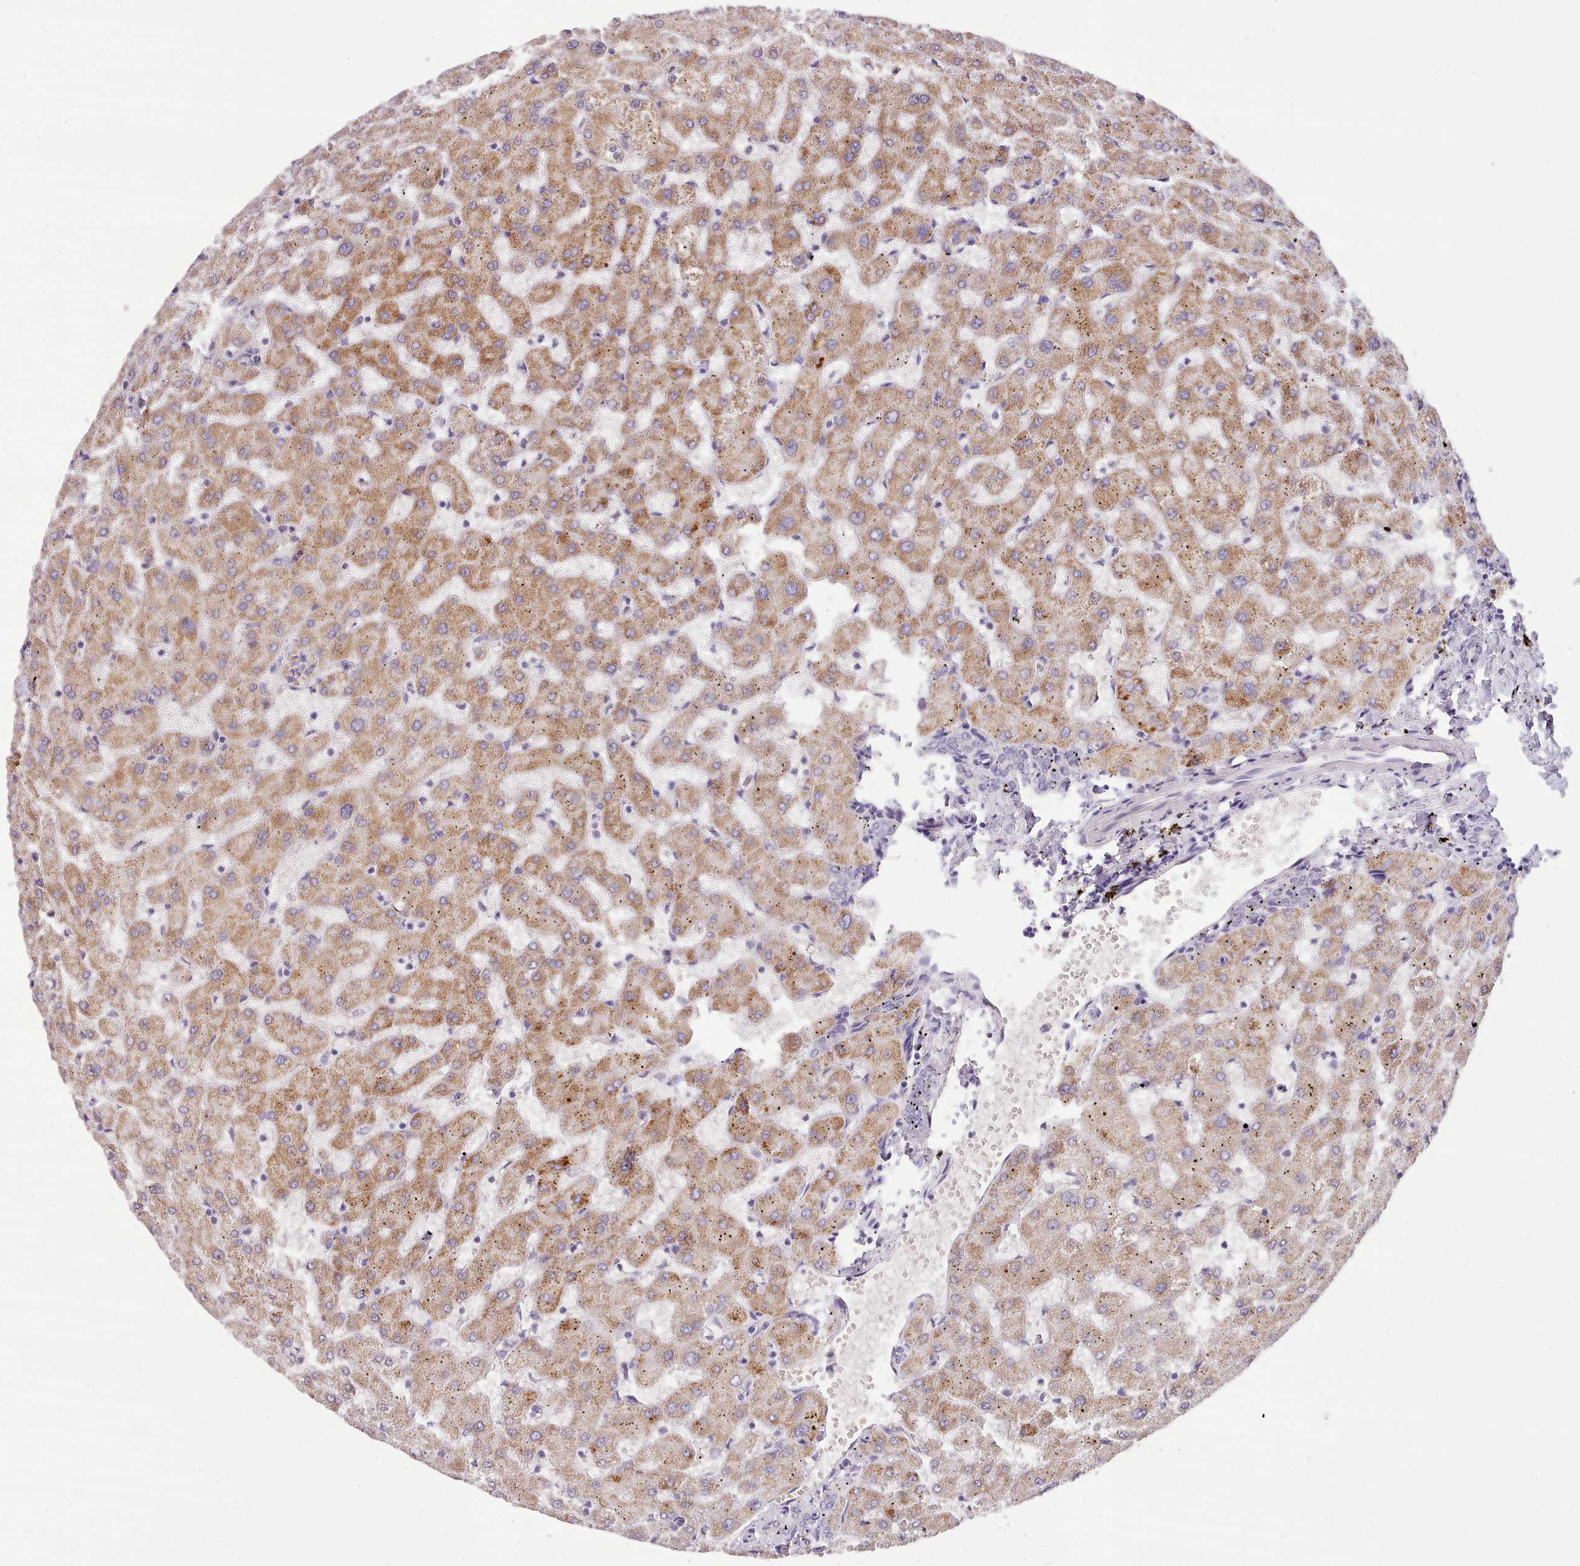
{"staining": {"intensity": "negative", "quantity": "none", "location": "none"}, "tissue": "liver", "cell_type": "Cholangiocytes", "image_type": "normal", "snomed": [{"axis": "morphology", "description": "Normal tissue, NOS"}, {"axis": "topography", "description": "Liver"}], "caption": "Micrograph shows no significant protein staining in cholangiocytes of normal liver.", "gene": "ZNF658", "patient": {"sex": "female", "age": 63}}